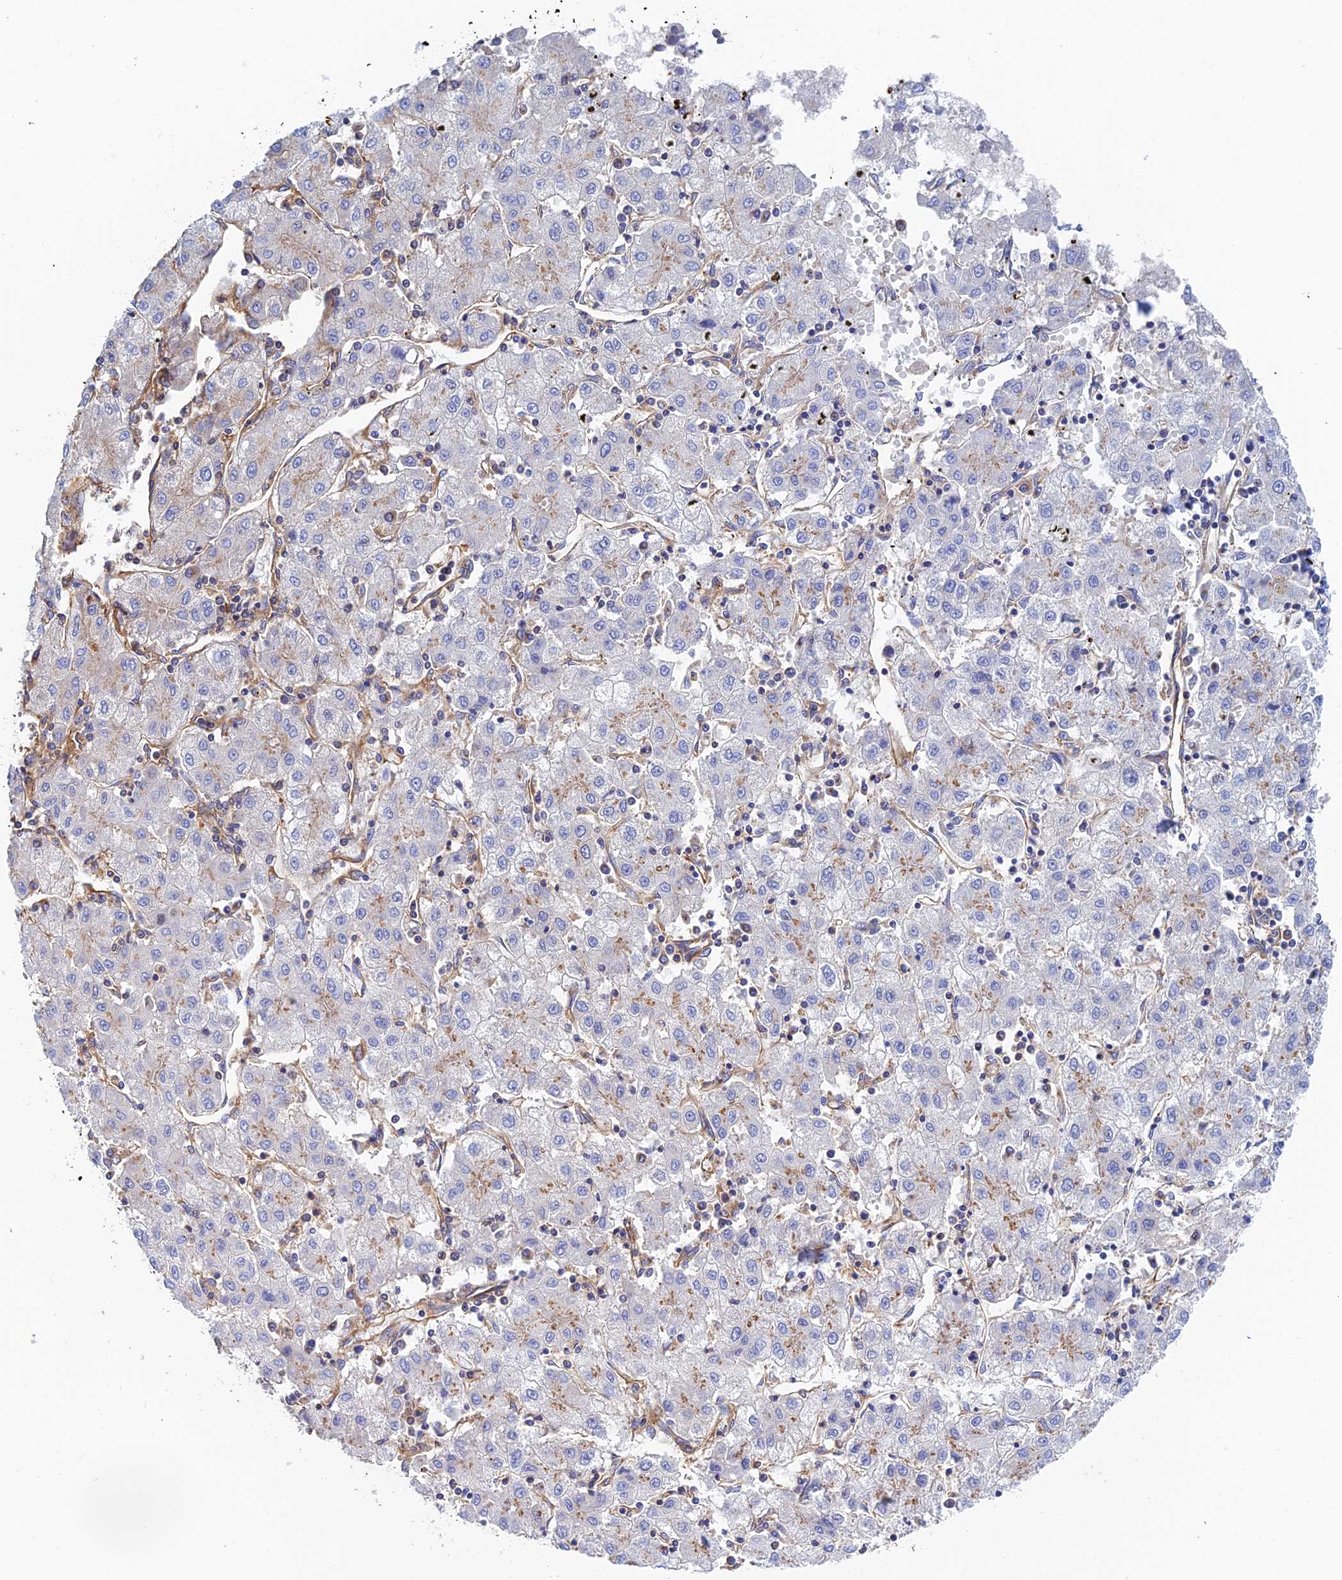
{"staining": {"intensity": "negative", "quantity": "none", "location": "none"}, "tissue": "liver cancer", "cell_type": "Tumor cells", "image_type": "cancer", "snomed": [{"axis": "morphology", "description": "Carcinoma, Hepatocellular, NOS"}, {"axis": "topography", "description": "Liver"}], "caption": "High magnification brightfield microscopy of liver hepatocellular carcinoma stained with DAB (3,3'-diaminobenzidine) (brown) and counterstained with hematoxylin (blue): tumor cells show no significant positivity. (DAB (3,3'-diaminobenzidine) IHC with hematoxylin counter stain).", "gene": "DCTN2", "patient": {"sex": "male", "age": 72}}